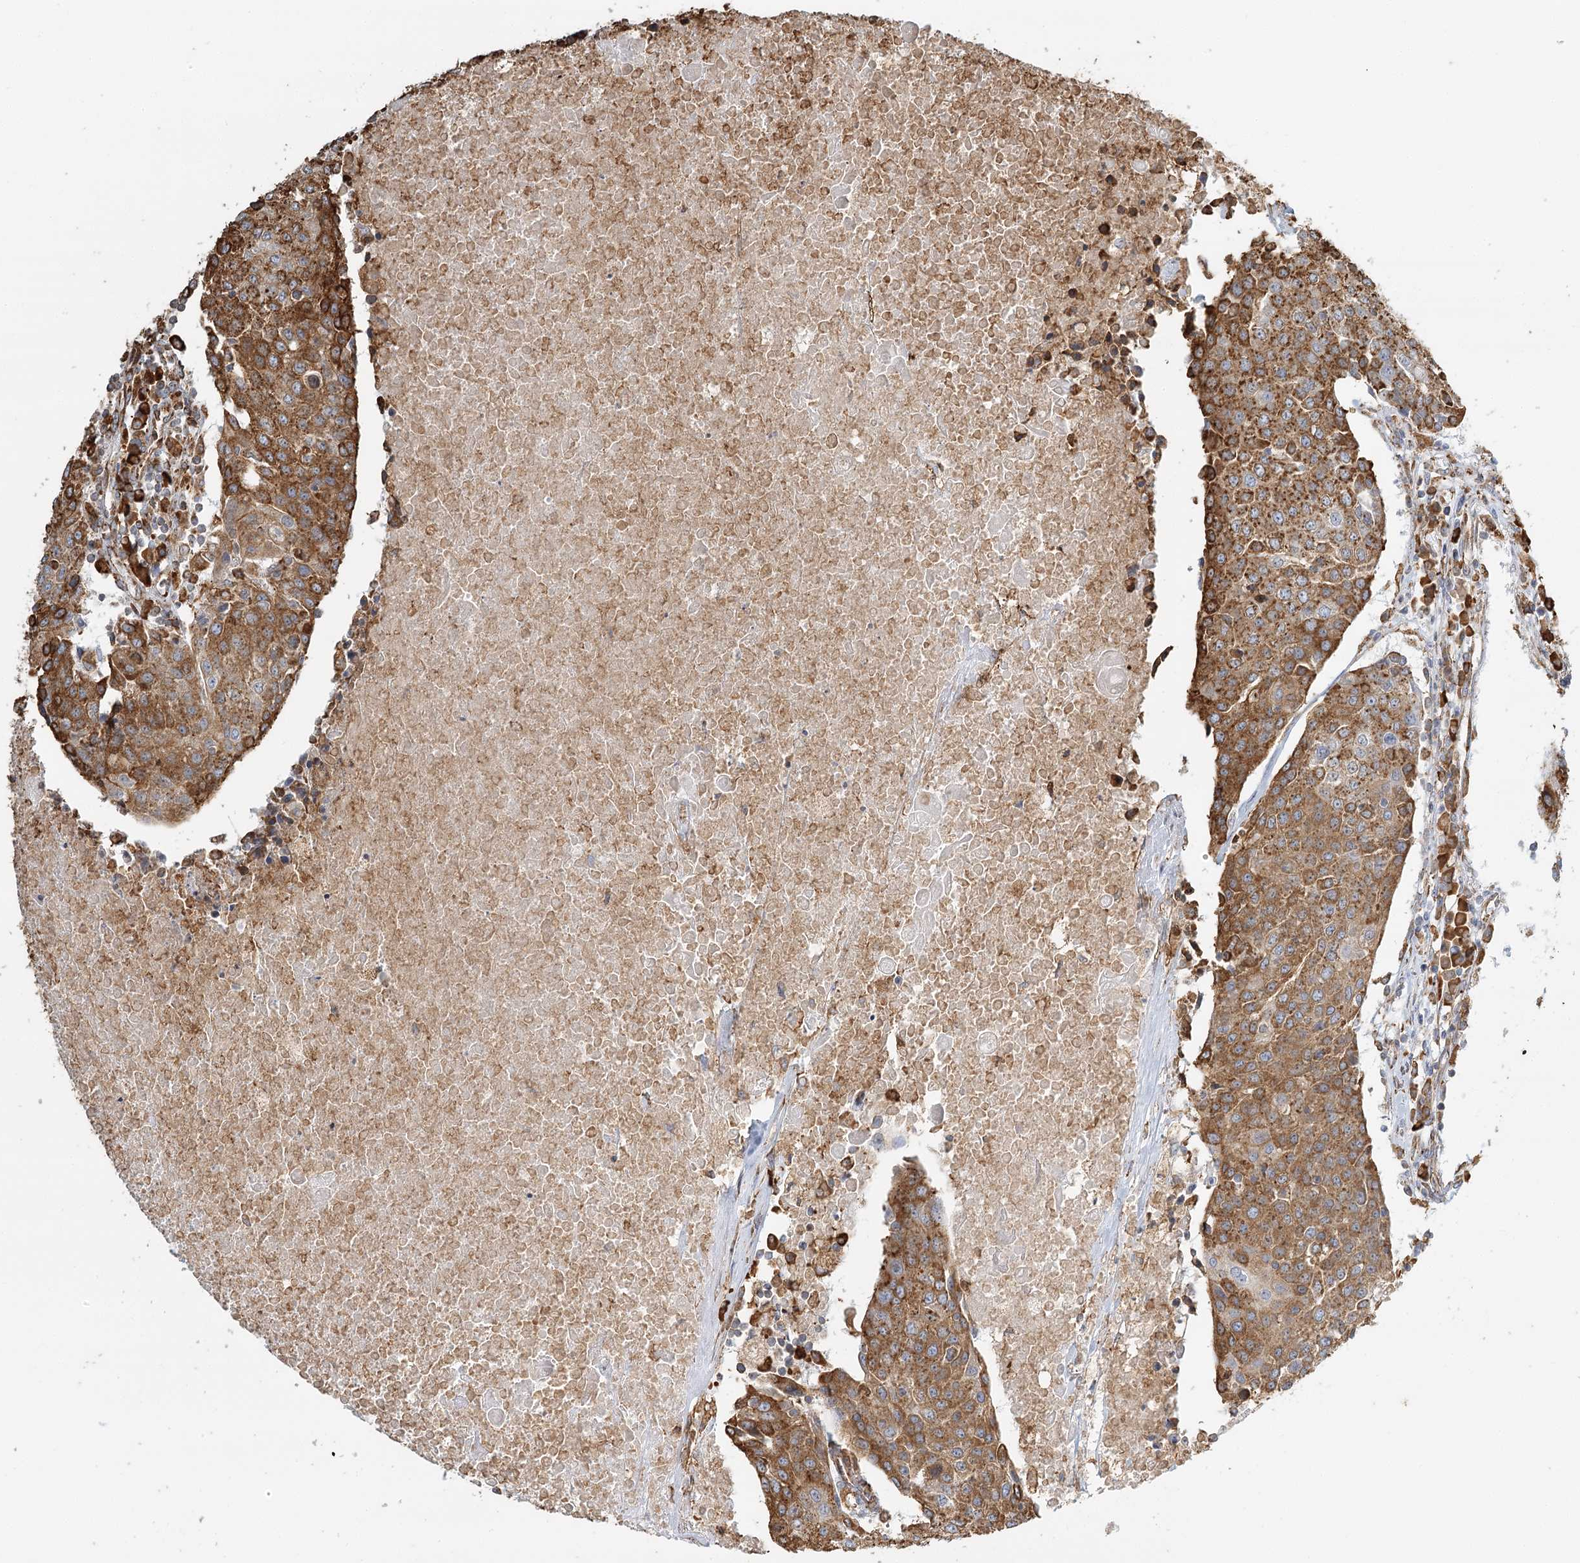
{"staining": {"intensity": "moderate", "quantity": ">75%", "location": "cytoplasmic/membranous"}, "tissue": "urothelial cancer", "cell_type": "Tumor cells", "image_type": "cancer", "snomed": [{"axis": "morphology", "description": "Urothelial carcinoma, High grade"}, {"axis": "topography", "description": "Urinary bladder"}], "caption": "Urothelial cancer stained for a protein (brown) reveals moderate cytoplasmic/membranous positive expression in about >75% of tumor cells.", "gene": "TAS1R1", "patient": {"sex": "female", "age": 85}}